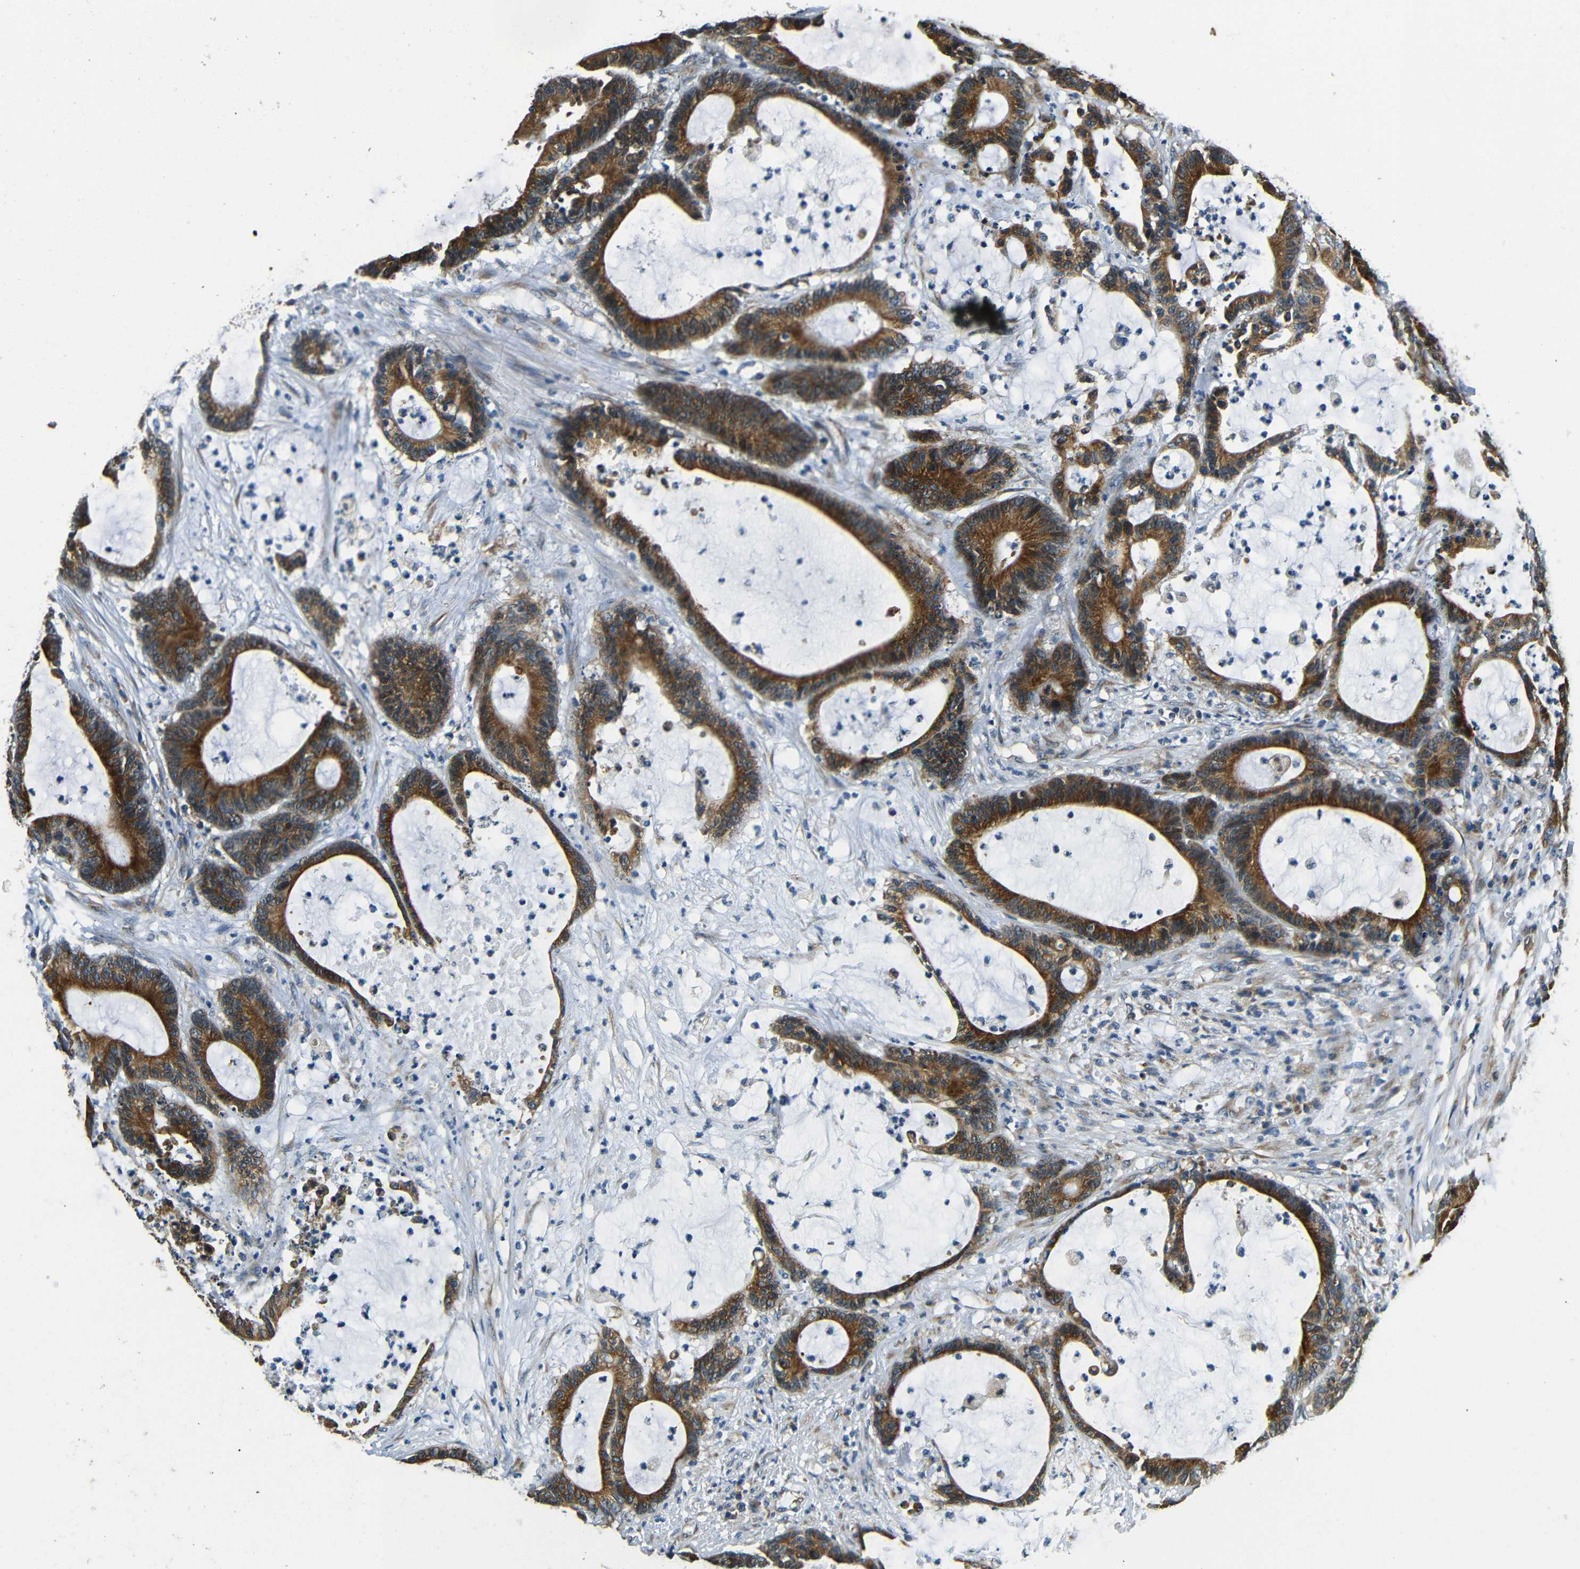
{"staining": {"intensity": "strong", "quantity": ">75%", "location": "cytoplasmic/membranous"}, "tissue": "colorectal cancer", "cell_type": "Tumor cells", "image_type": "cancer", "snomed": [{"axis": "morphology", "description": "Adenocarcinoma, NOS"}, {"axis": "topography", "description": "Colon"}], "caption": "Protein expression by immunohistochemistry displays strong cytoplasmic/membranous expression in about >75% of tumor cells in colorectal cancer (adenocarcinoma). (brown staining indicates protein expression, while blue staining denotes nuclei).", "gene": "VAPB", "patient": {"sex": "female", "age": 84}}